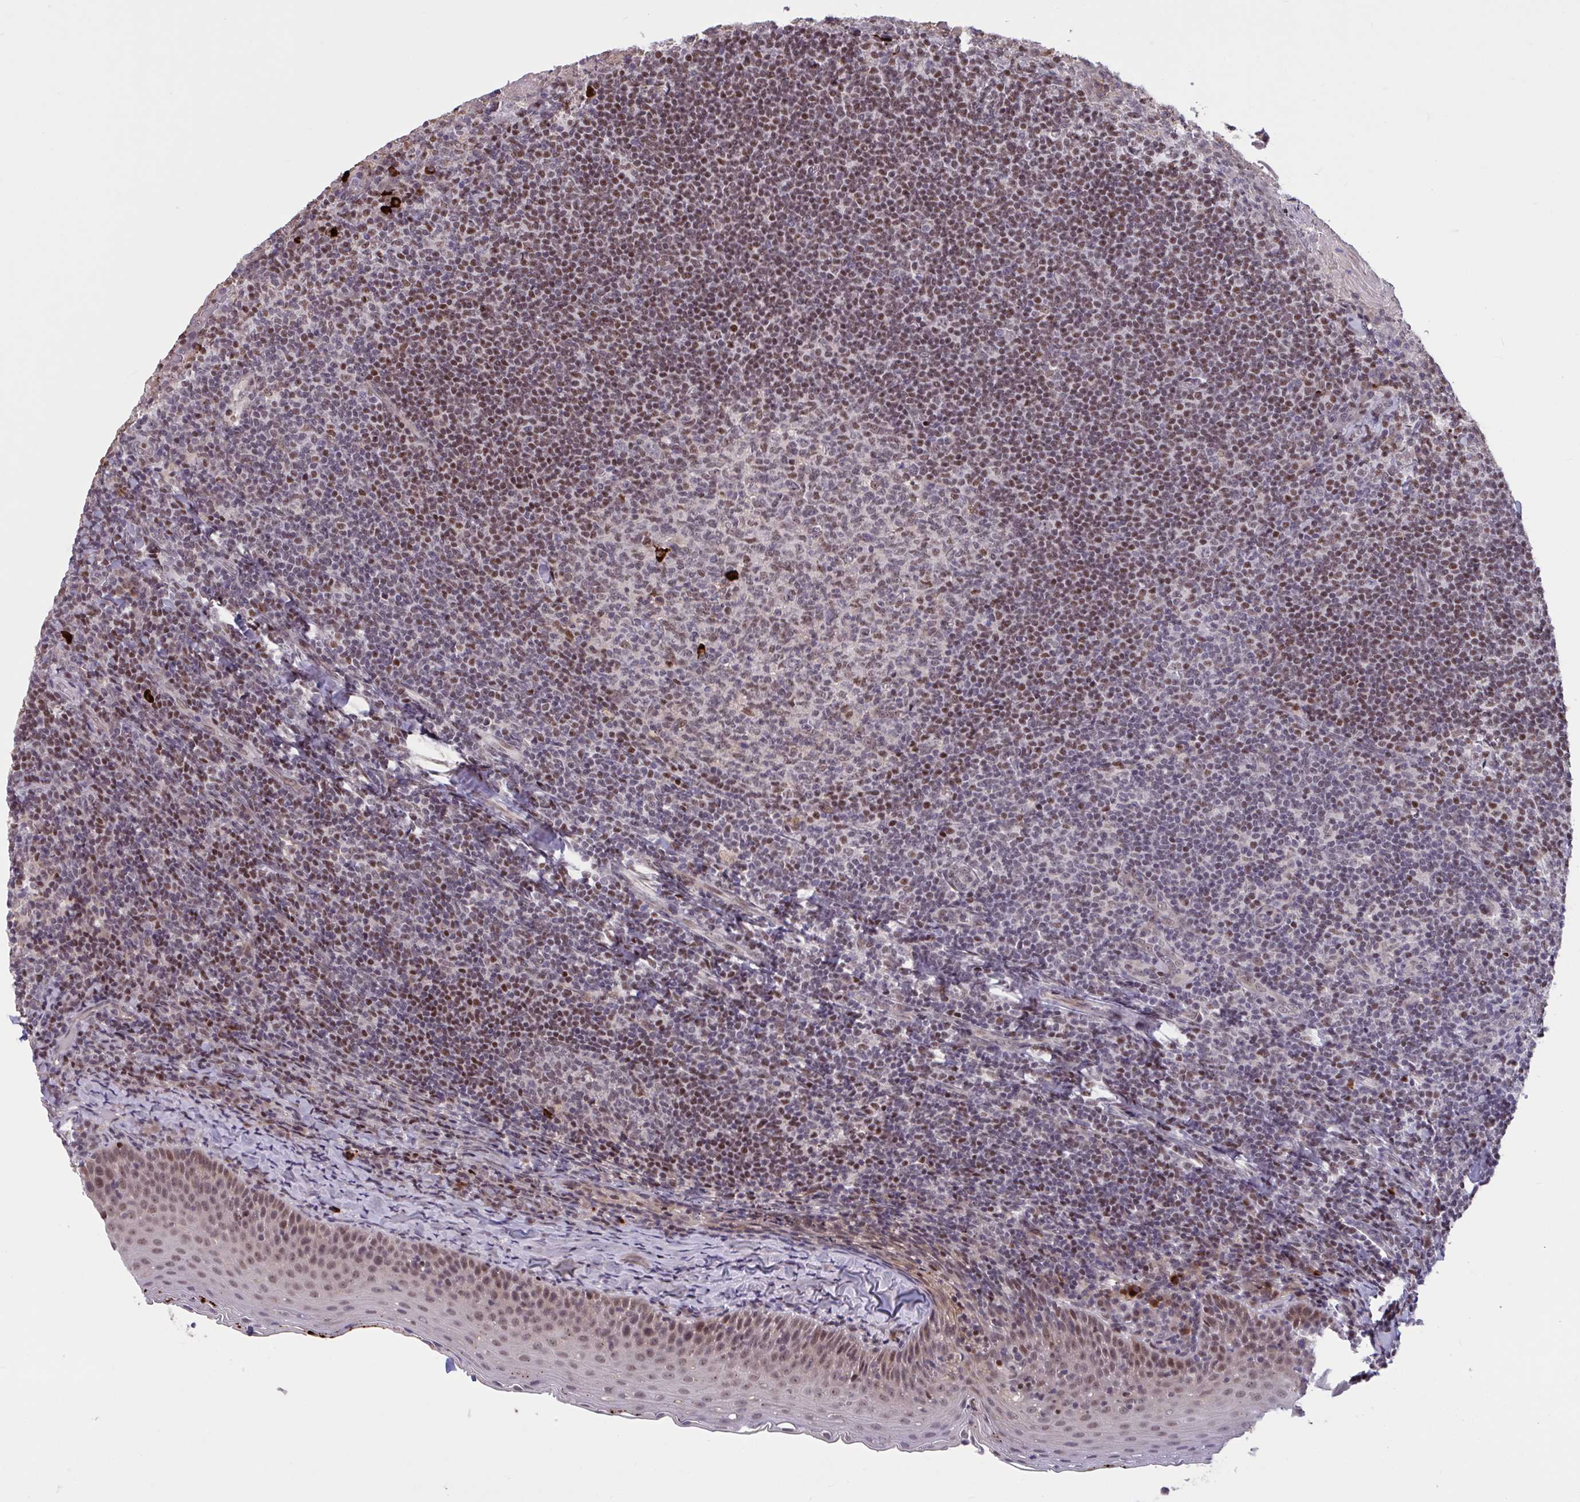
{"staining": {"intensity": "weak", "quantity": "25%-75%", "location": "nuclear"}, "tissue": "tonsil", "cell_type": "Germinal center cells", "image_type": "normal", "snomed": [{"axis": "morphology", "description": "Normal tissue, NOS"}, {"axis": "topography", "description": "Tonsil"}], "caption": "Immunohistochemical staining of benign tonsil displays weak nuclear protein expression in about 25%-75% of germinal center cells.", "gene": "ZNF414", "patient": {"sex": "female", "age": 10}}